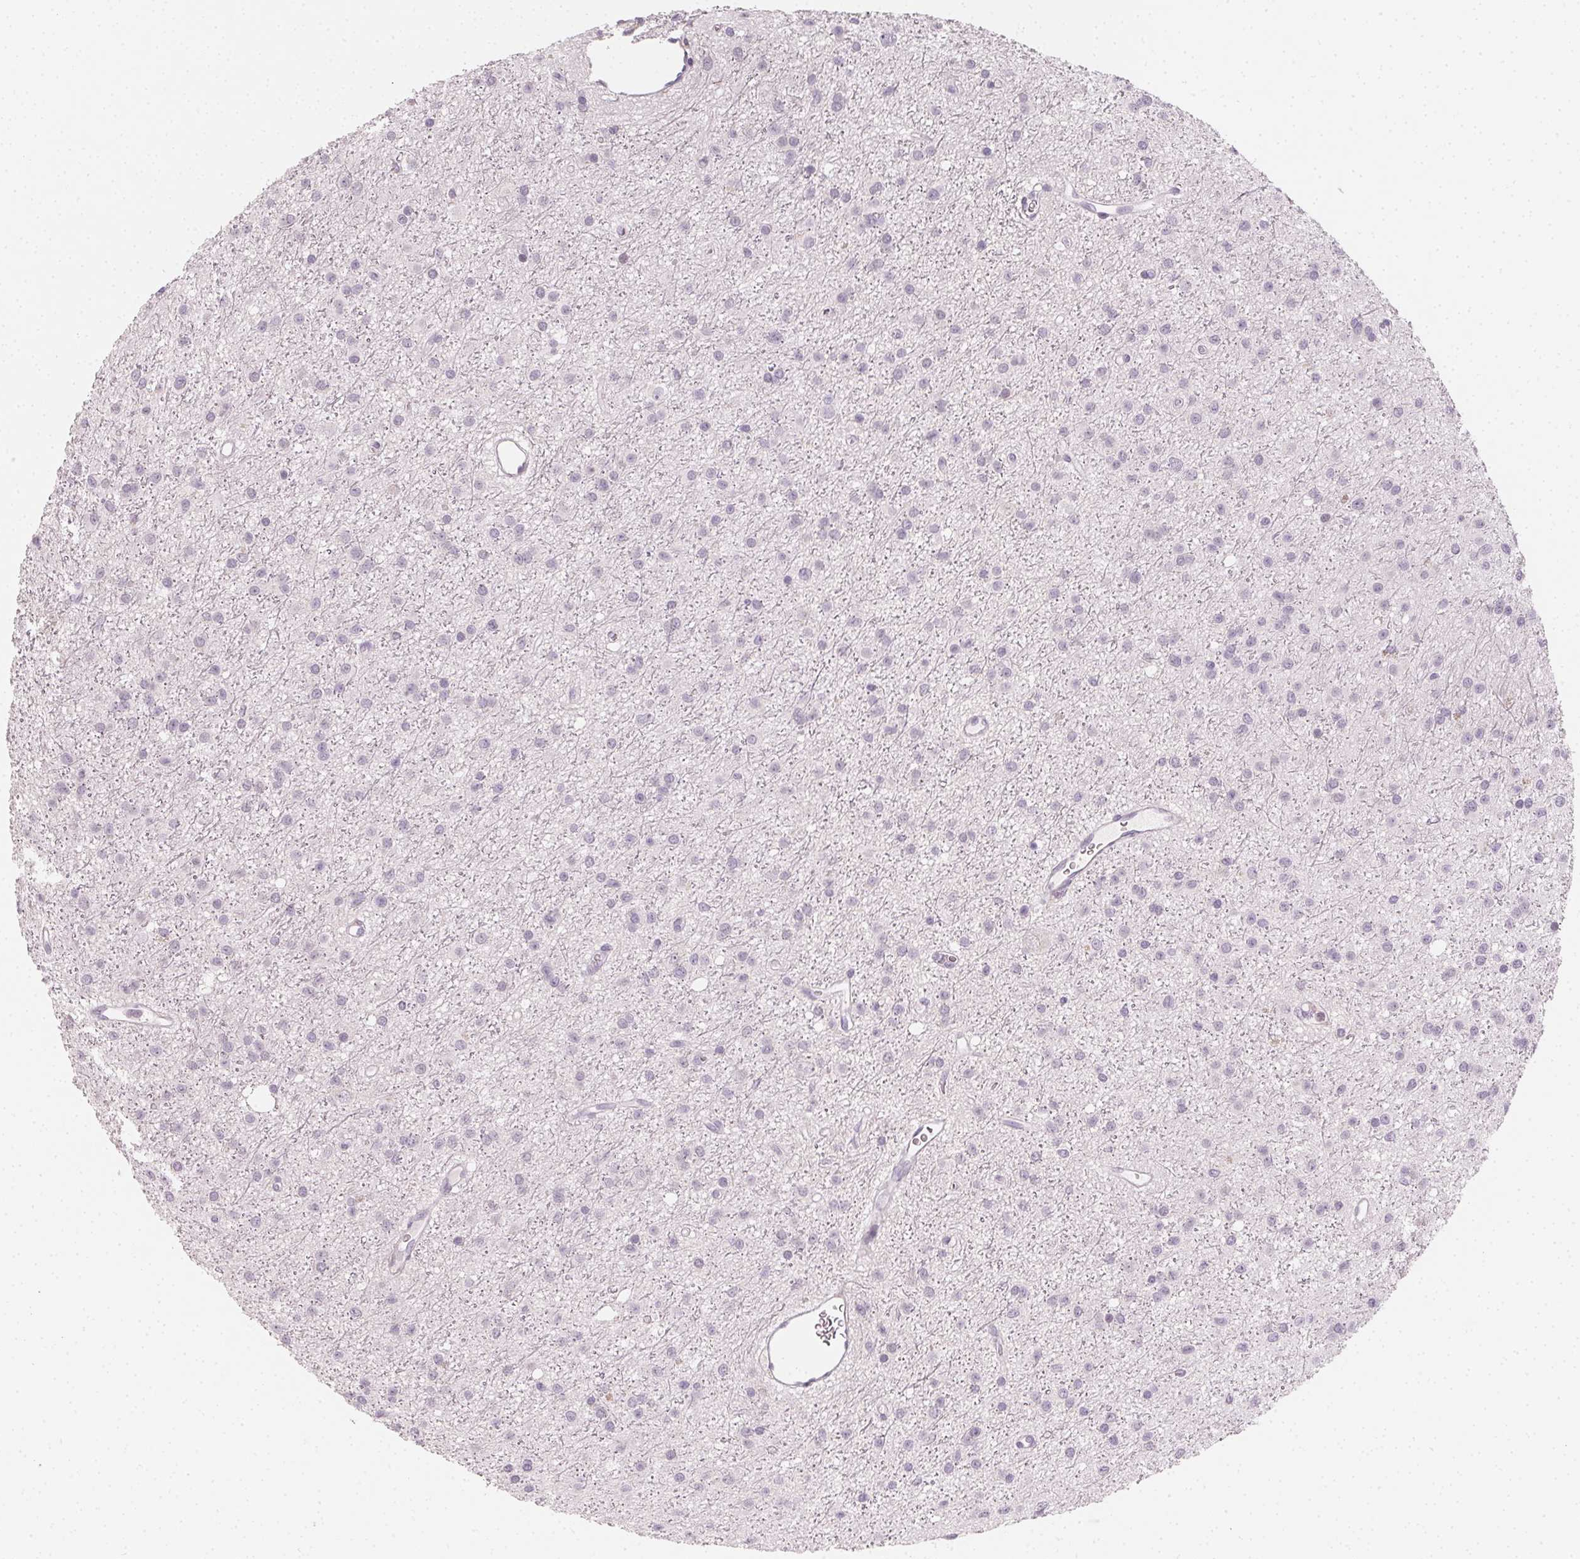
{"staining": {"intensity": "negative", "quantity": "none", "location": "none"}, "tissue": "glioma", "cell_type": "Tumor cells", "image_type": "cancer", "snomed": [{"axis": "morphology", "description": "Glioma, malignant, Low grade"}, {"axis": "topography", "description": "Brain"}], "caption": "Image shows no protein positivity in tumor cells of glioma tissue.", "gene": "CCDC96", "patient": {"sex": "male", "age": 27}}